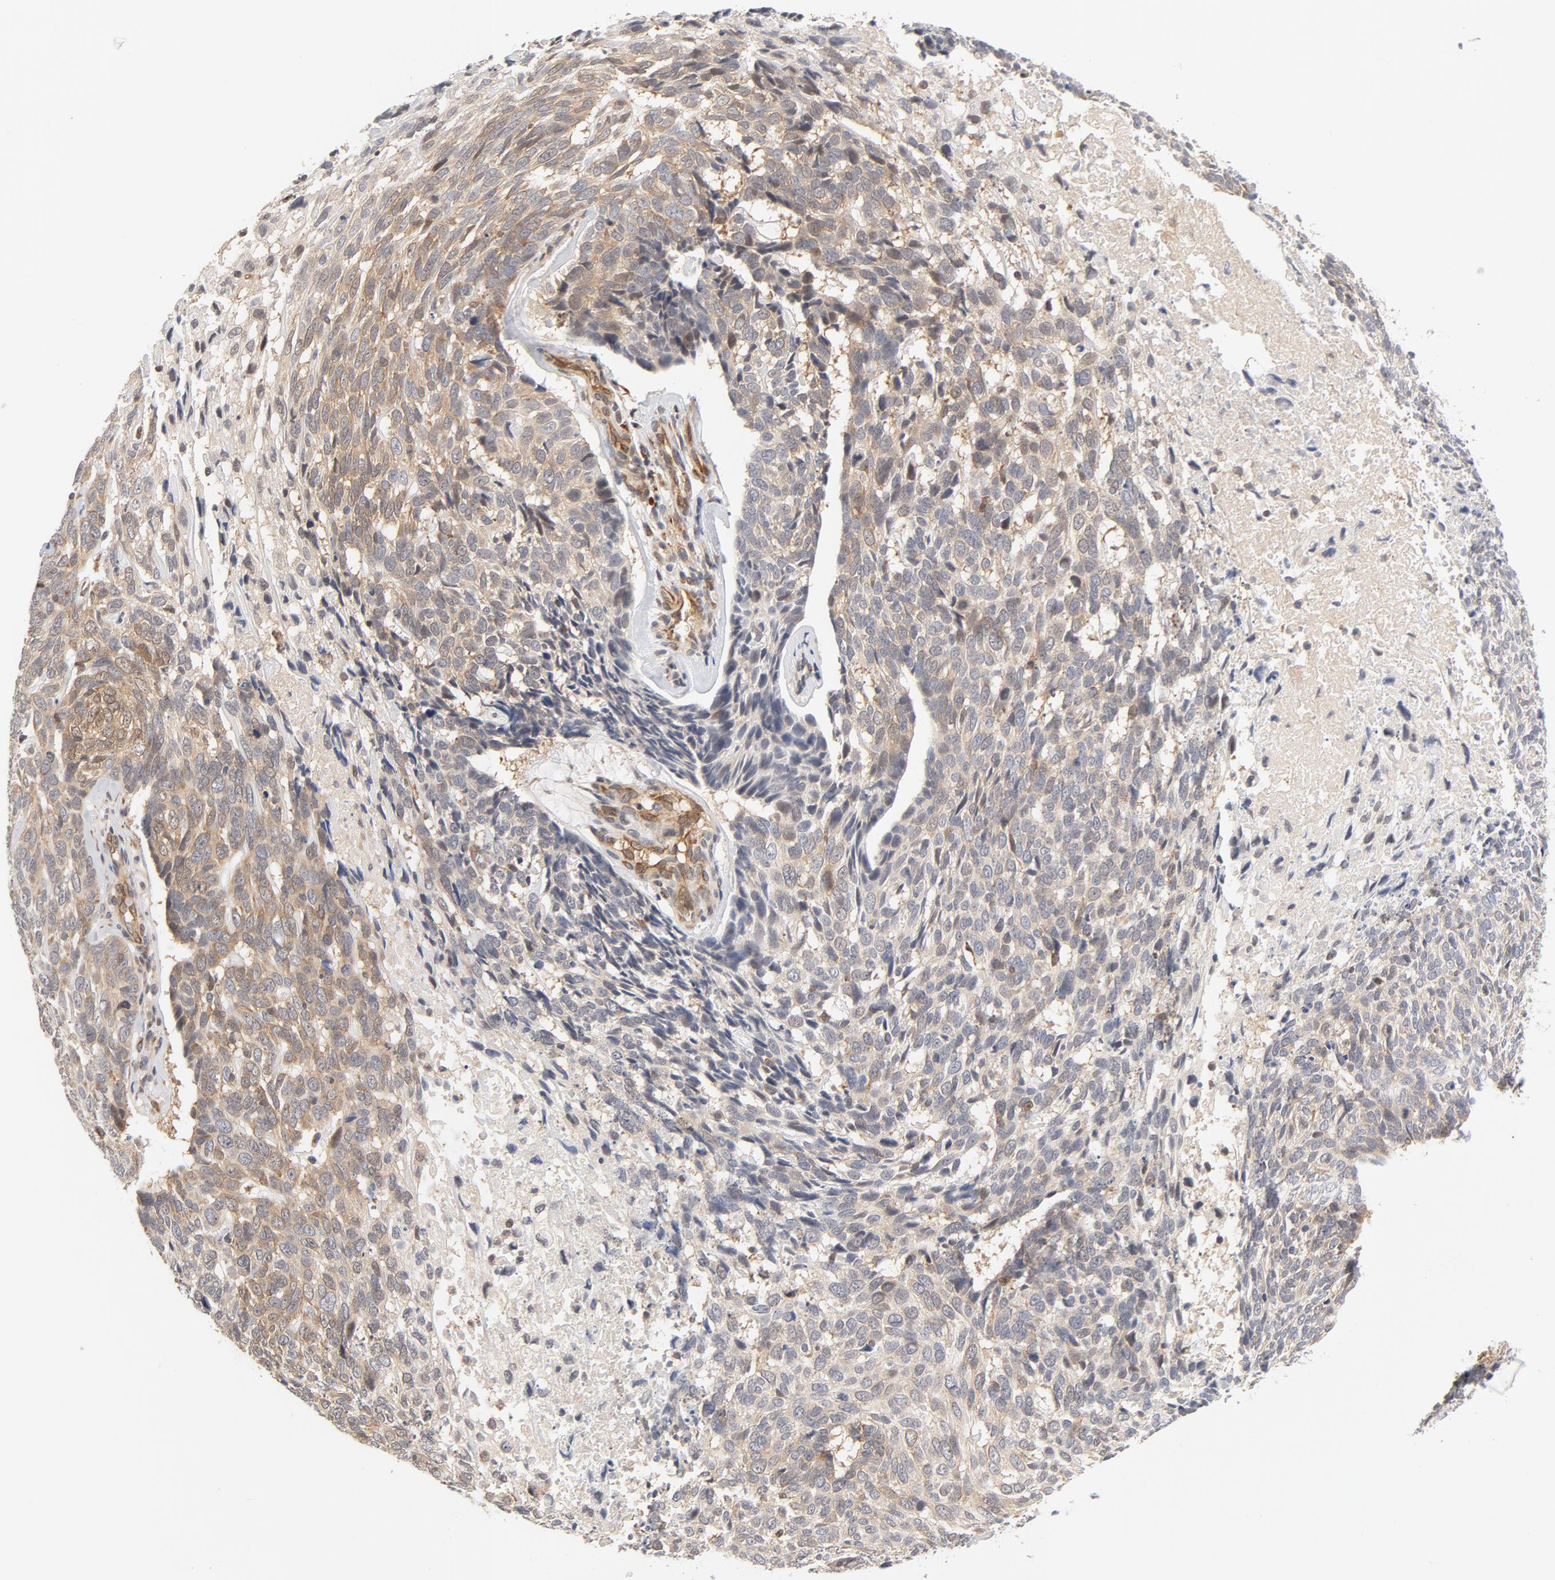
{"staining": {"intensity": "moderate", "quantity": ">75%", "location": "cytoplasmic/membranous"}, "tissue": "skin cancer", "cell_type": "Tumor cells", "image_type": "cancer", "snomed": [{"axis": "morphology", "description": "Basal cell carcinoma"}, {"axis": "topography", "description": "Skin"}], "caption": "Immunohistochemistry of skin basal cell carcinoma demonstrates medium levels of moderate cytoplasmic/membranous expression in approximately >75% of tumor cells.", "gene": "EIF4E", "patient": {"sex": "male", "age": 72}}